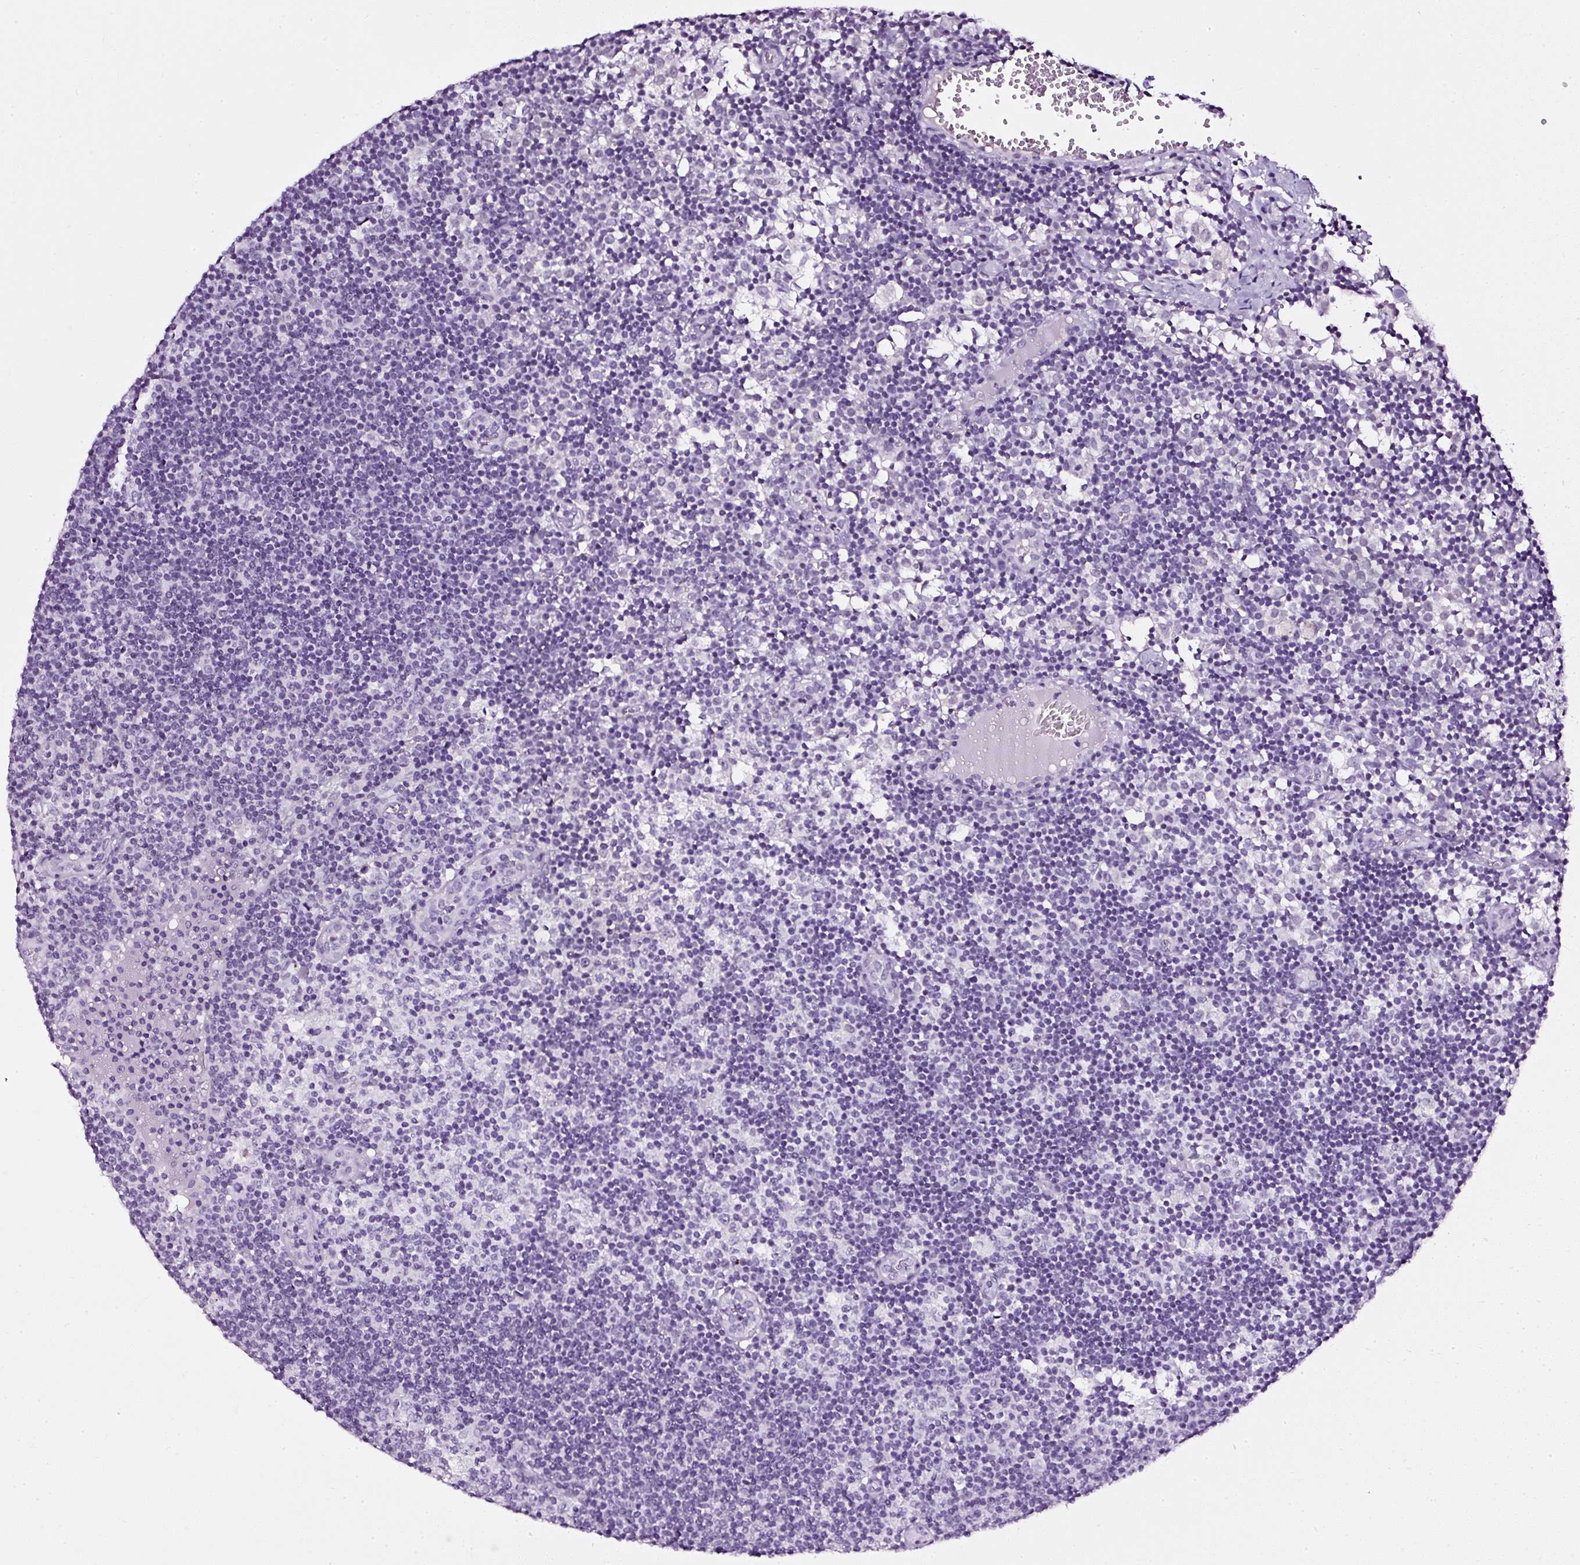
{"staining": {"intensity": "negative", "quantity": "none", "location": "none"}, "tissue": "lymph node", "cell_type": "Germinal center cells", "image_type": "normal", "snomed": [{"axis": "morphology", "description": "Normal tissue, NOS"}, {"axis": "topography", "description": "Lymph node"}], "caption": "The immunohistochemistry (IHC) photomicrograph has no significant positivity in germinal center cells of lymph node.", "gene": "ATP2A1", "patient": {"sex": "female", "age": 45}}